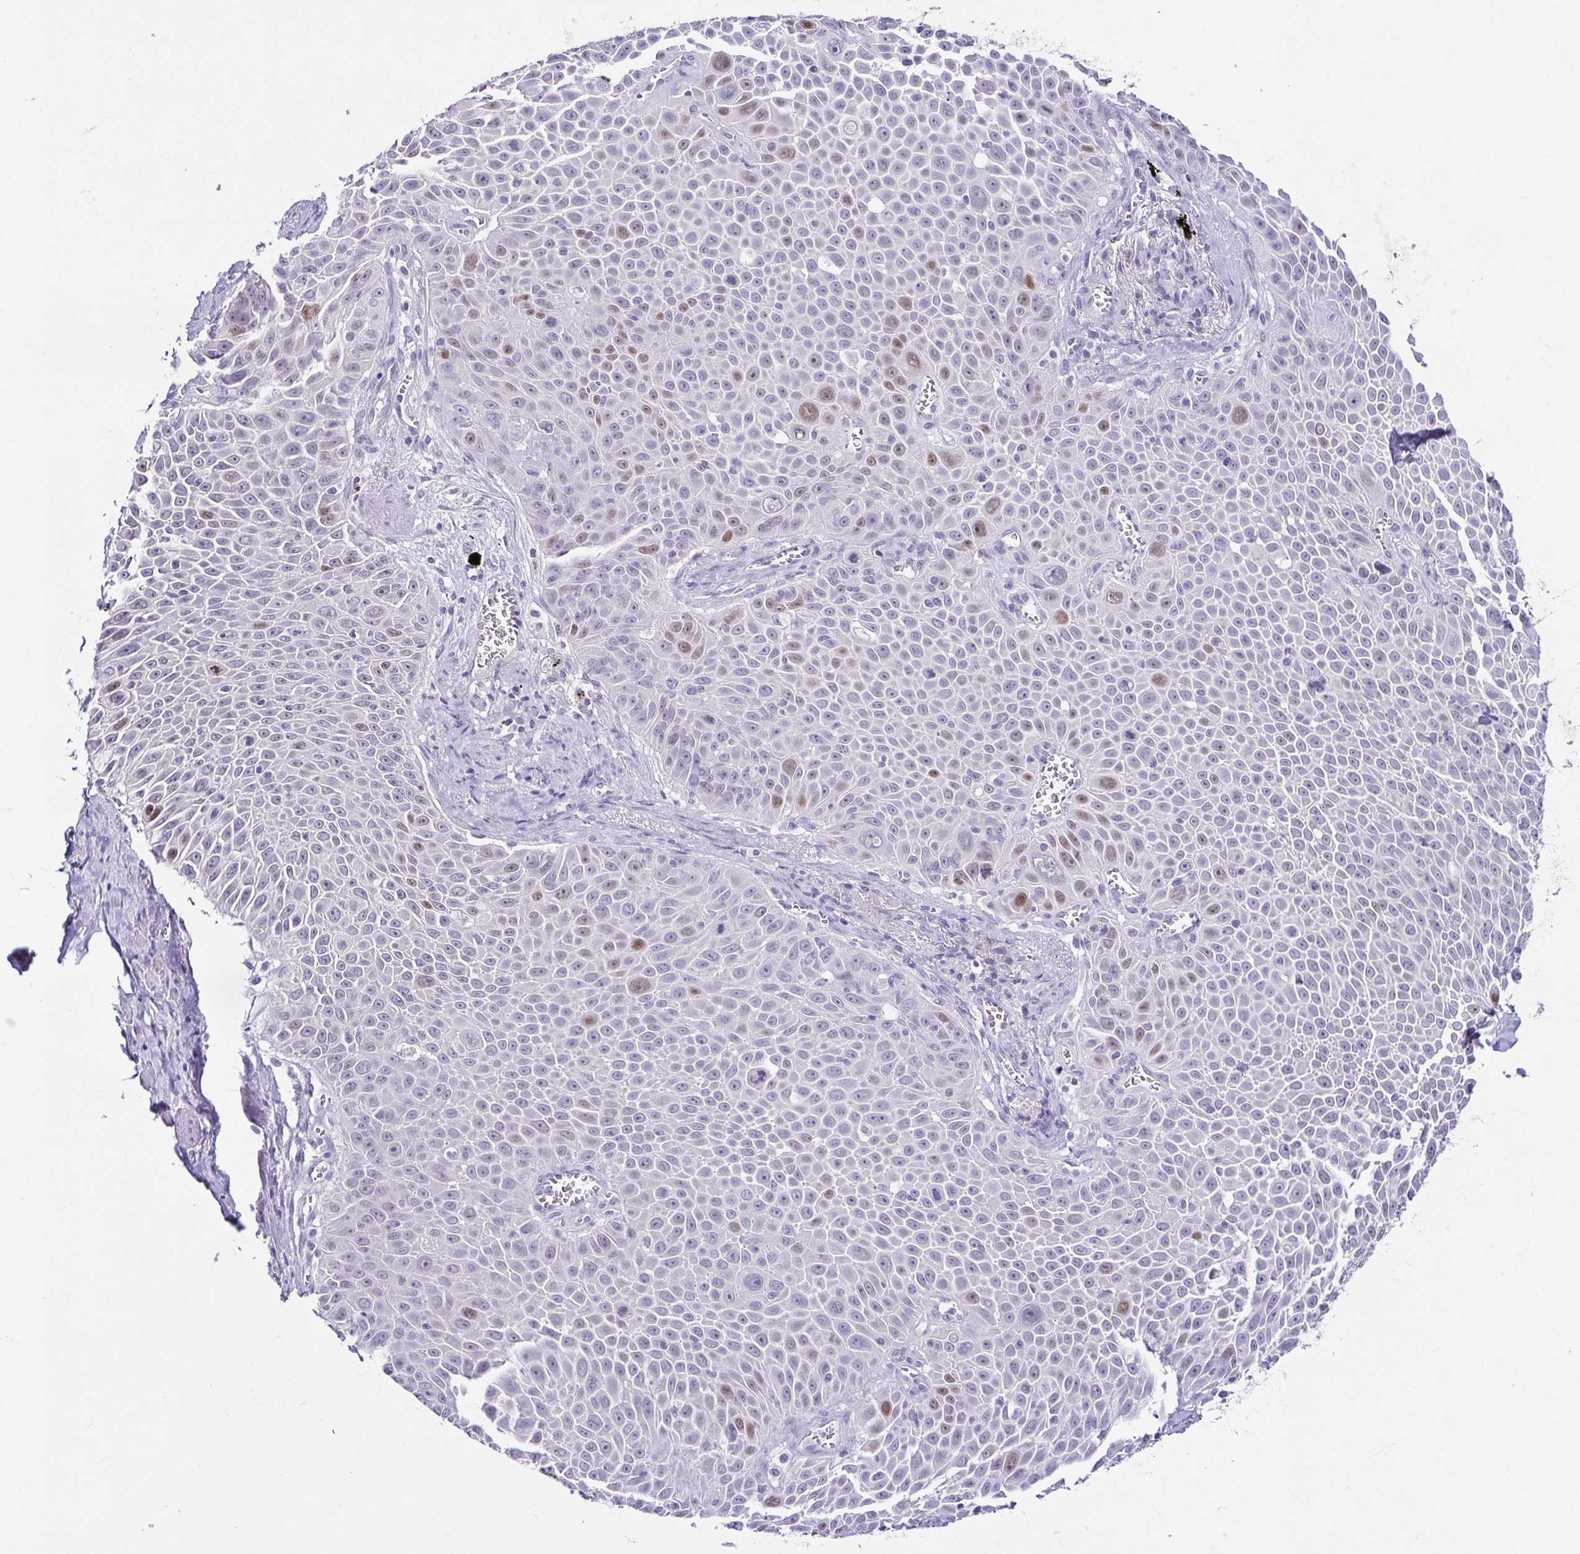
{"staining": {"intensity": "moderate", "quantity": "<25%", "location": "nuclear"}, "tissue": "lung cancer", "cell_type": "Tumor cells", "image_type": "cancer", "snomed": [{"axis": "morphology", "description": "Squamous cell carcinoma, NOS"}, {"axis": "morphology", "description": "Squamous cell carcinoma, metastatic, NOS"}, {"axis": "topography", "description": "Lymph node"}, {"axis": "topography", "description": "Lung"}], "caption": "This is an image of immunohistochemistry (IHC) staining of lung cancer (squamous cell carcinoma), which shows moderate expression in the nuclear of tumor cells.", "gene": "TP73", "patient": {"sex": "female", "age": 62}}